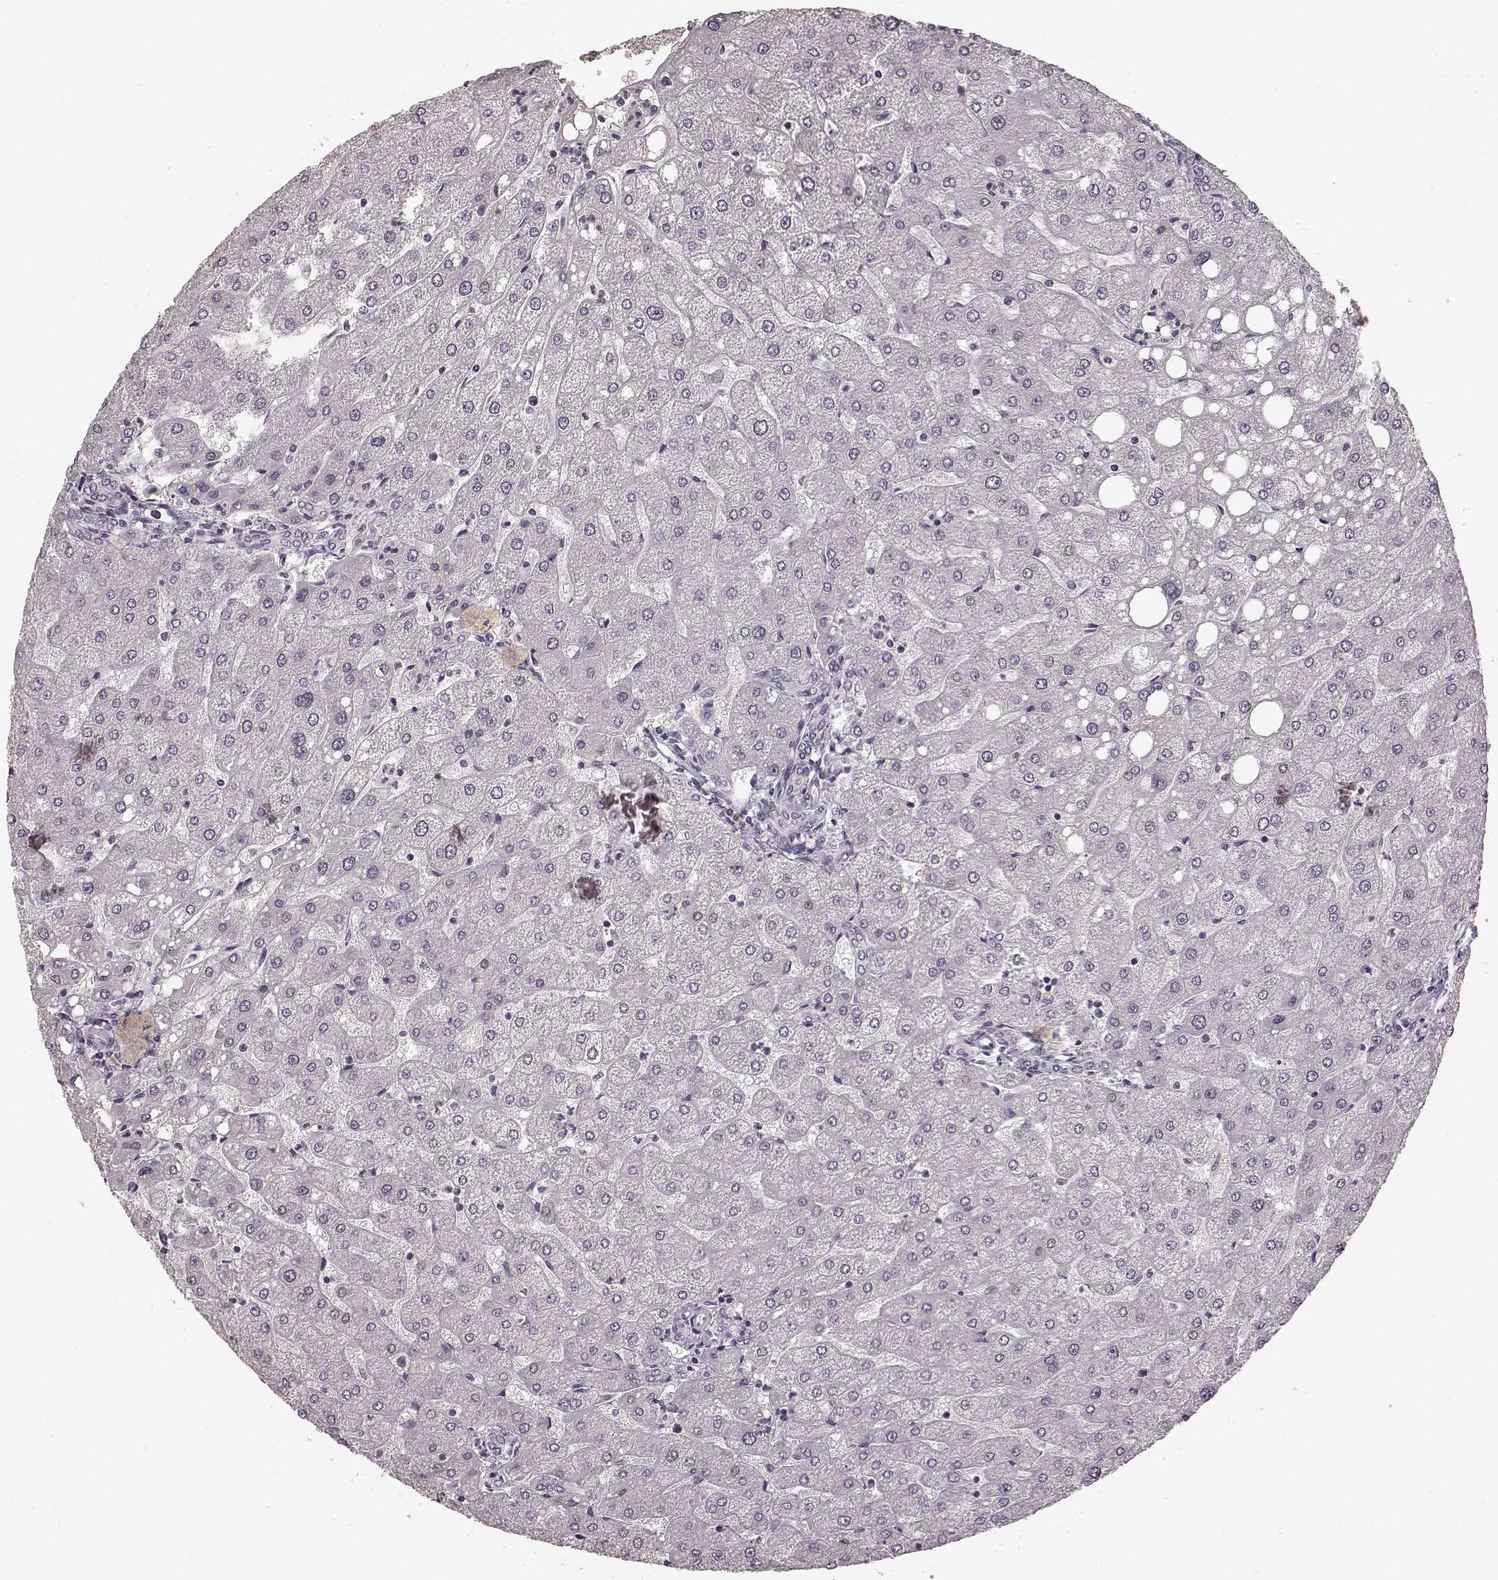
{"staining": {"intensity": "negative", "quantity": "none", "location": "none"}, "tissue": "liver", "cell_type": "Cholangiocytes", "image_type": "normal", "snomed": [{"axis": "morphology", "description": "Normal tissue, NOS"}, {"axis": "topography", "description": "Liver"}], "caption": "IHC of benign human liver exhibits no positivity in cholangiocytes. Brightfield microscopy of IHC stained with DAB (3,3'-diaminobenzidine) (brown) and hematoxylin (blue), captured at high magnification.", "gene": "CCNA2", "patient": {"sex": "male", "age": 67}}